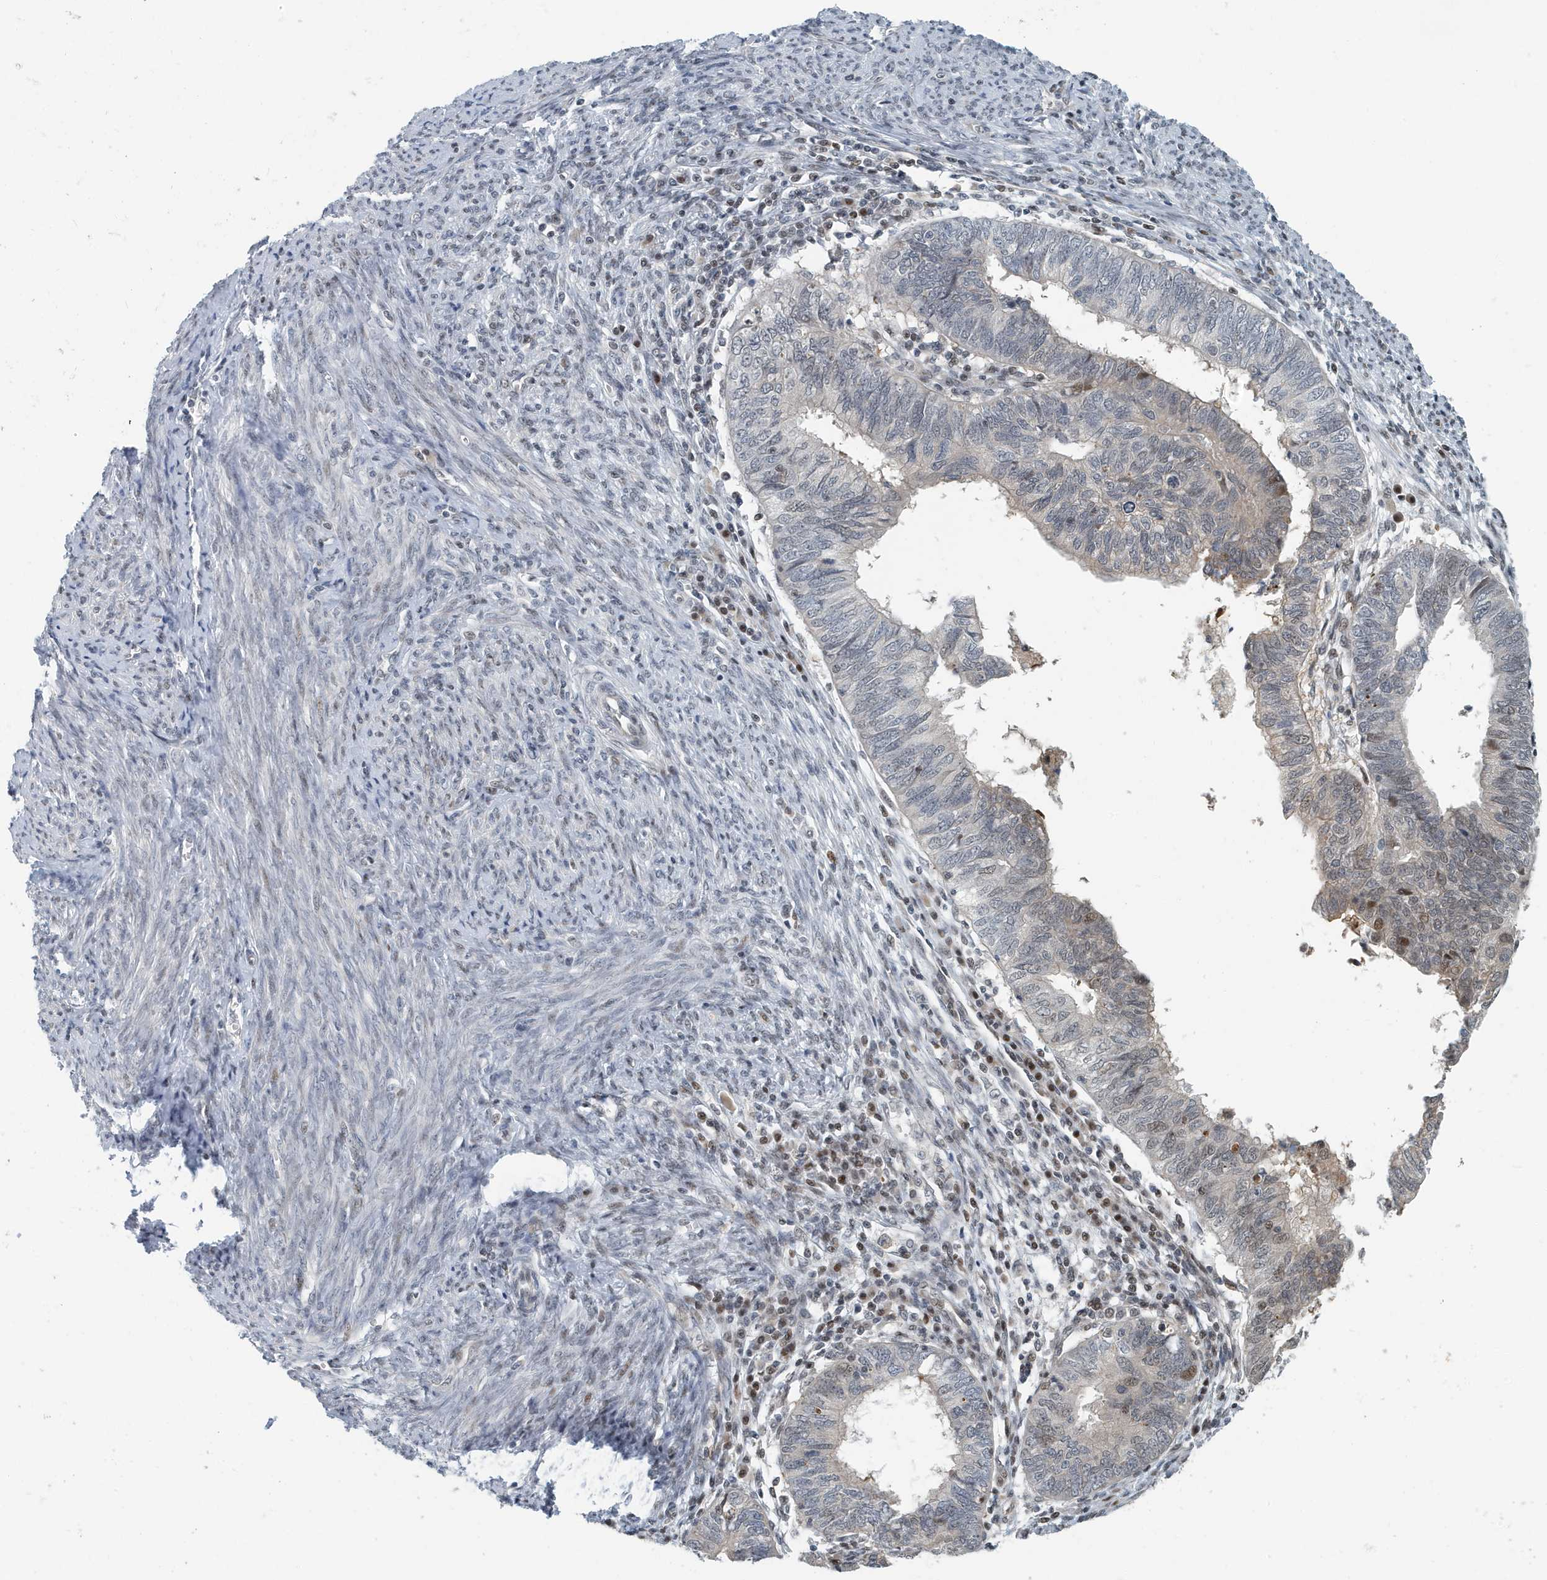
{"staining": {"intensity": "weak", "quantity": "<25%", "location": "nuclear"}, "tissue": "endometrial cancer", "cell_type": "Tumor cells", "image_type": "cancer", "snomed": [{"axis": "morphology", "description": "Adenocarcinoma, NOS"}, {"axis": "topography", "description": "Uterus"}], "caption": "An image of human endometrial cancer is negative for staining in tumor cells.", "gene": "KIF15", "patient": {"sex": "female", "age": 77}}